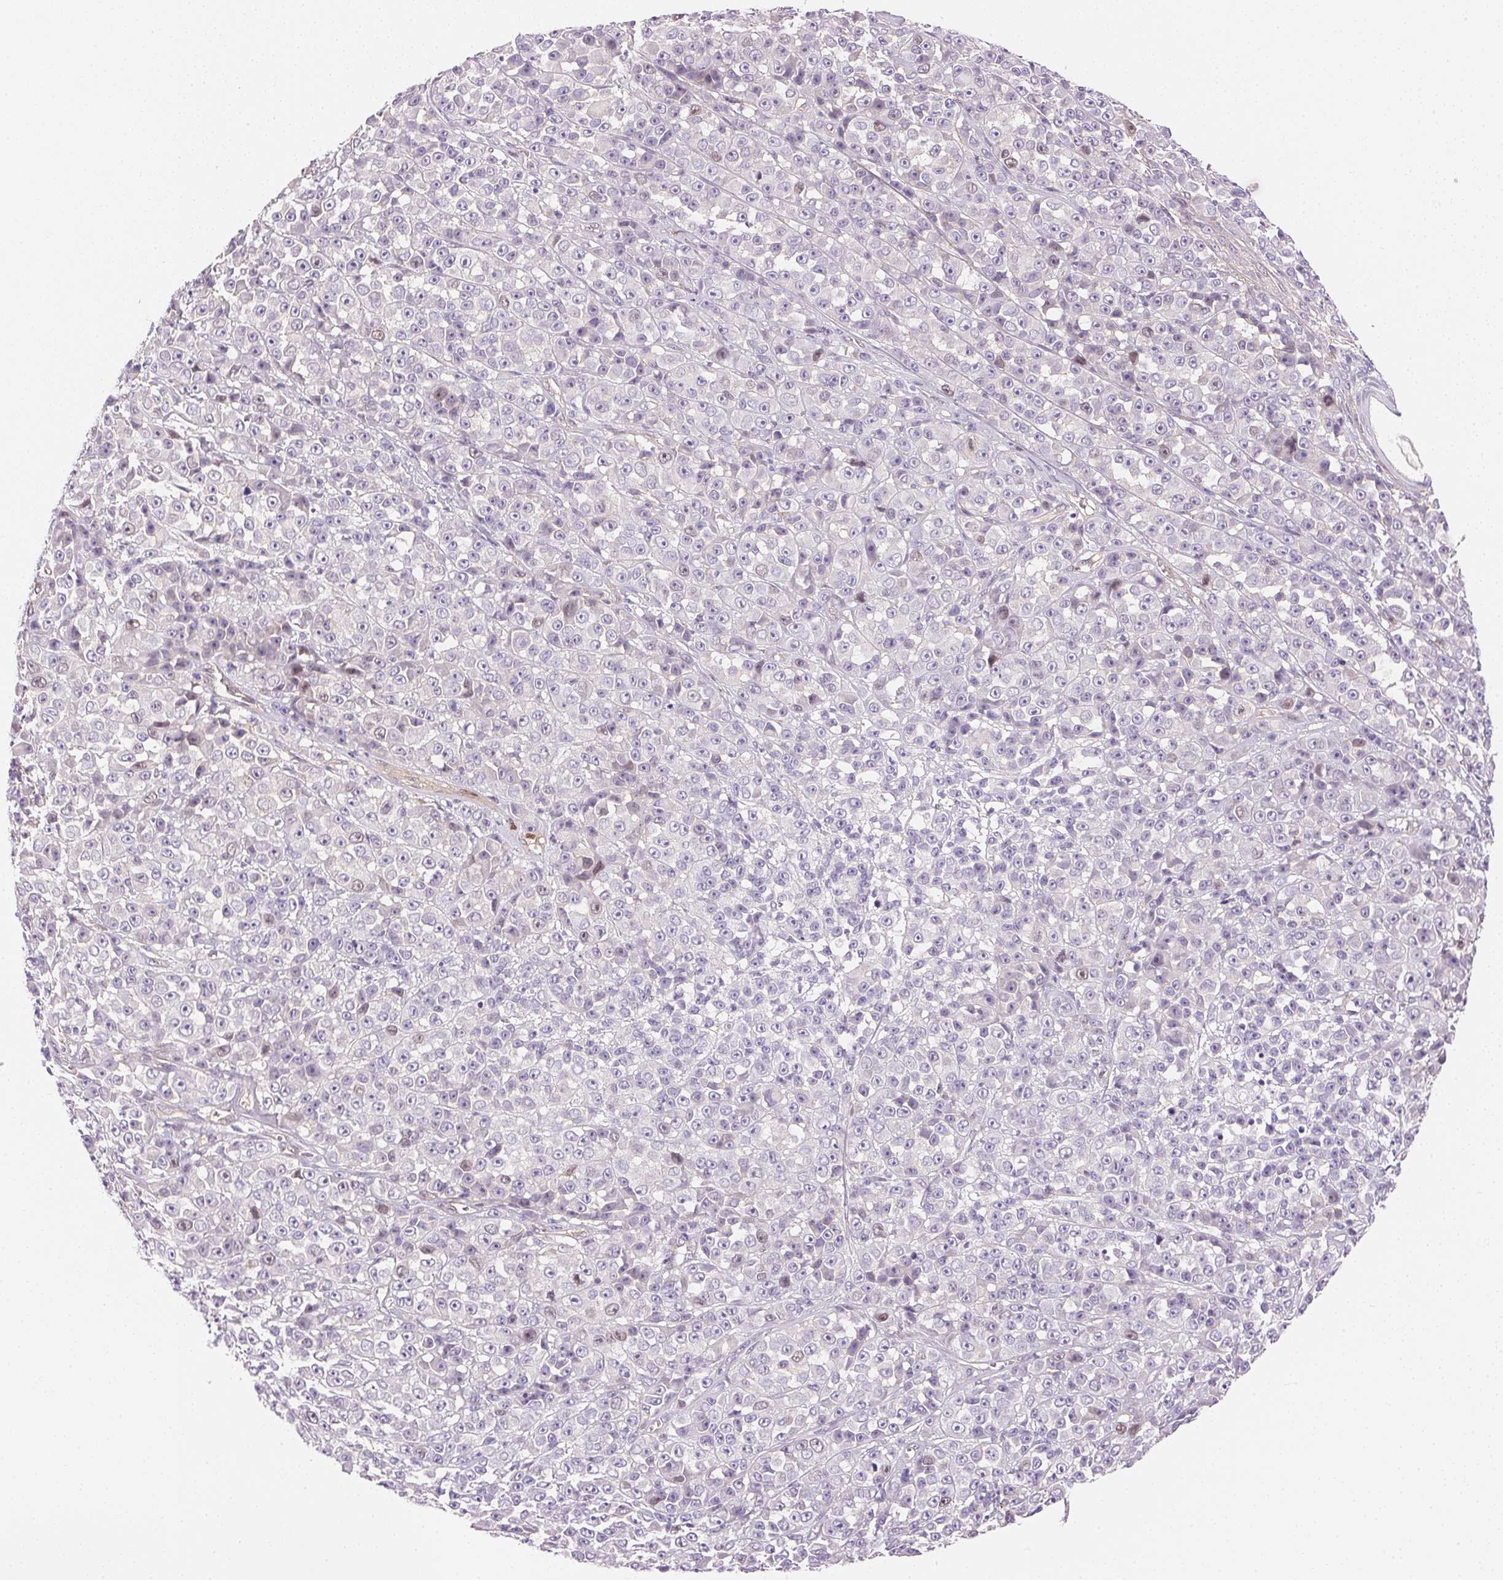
{"staining": {"intensity": "negative", "quantity": "none", "location": "none"}, "tissue": "melanoma", "cell_type": "Tumor cells", "image_type": "cancer", "snomed": [{"axis": "morphology", "description": "Malignant melanoma, NOS"}, {"axis": "topography", "description": "Skin"}, {"axis": "topography", "description": "Skin of back"}], "caption": "Melanoma stained for a protein using immunohistochemistry (IHC) demonstrates no staining tumor cells.", "gene": "SMTN", "patient": {"sex": "male", "age": 91}}